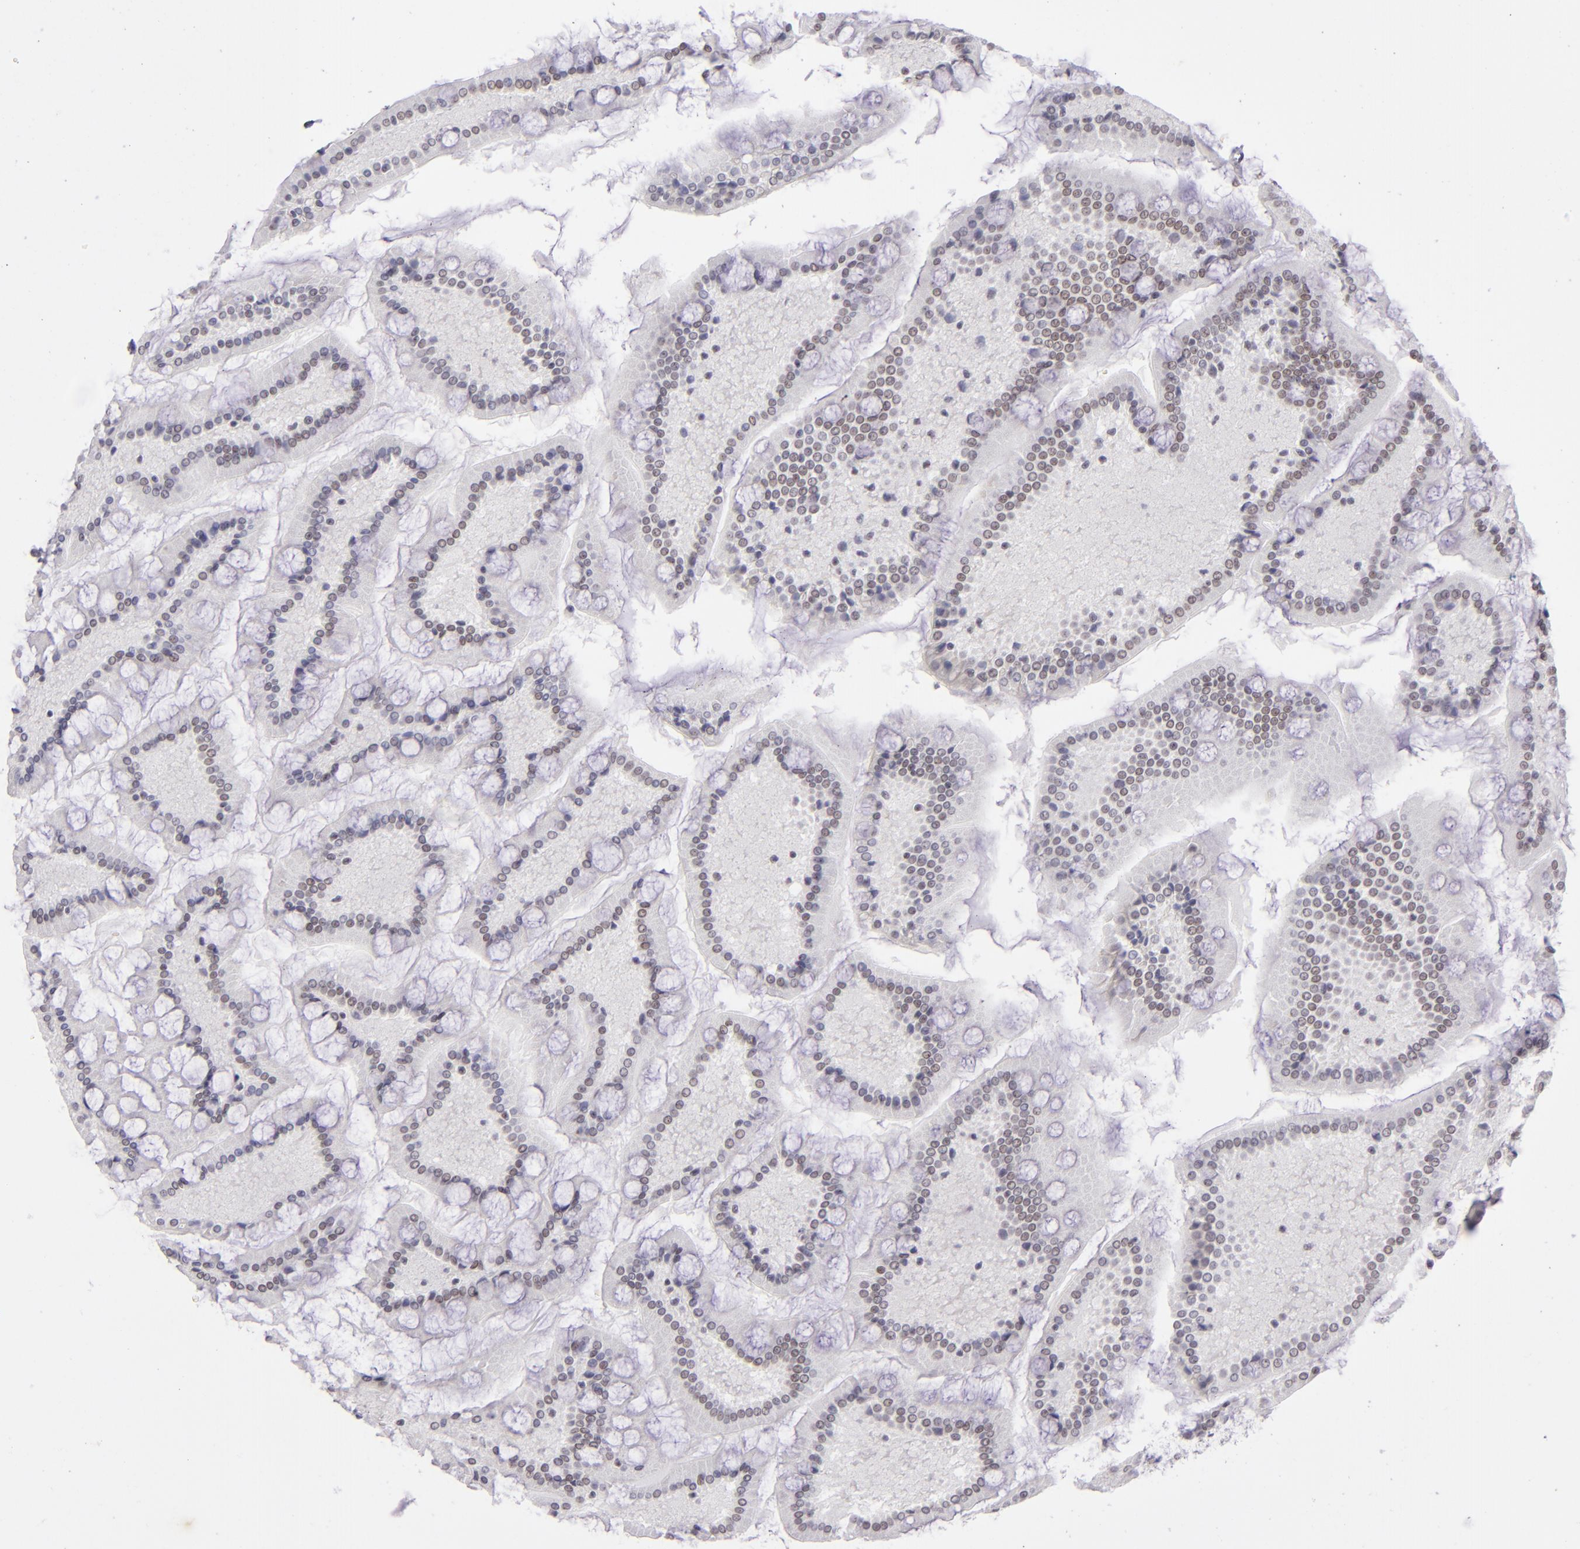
{"staining": {"intensity": "weak", "quantity": "<25%", "location": "nuclear"}, "tissue": "small intestine", "cell_type": "Glandular cells", "image_type": "normal", "snomed": [{"axis": "morphology", "description": "Normal tissue, NOS"}, {"axis": "topography", "description": "Small intestine"}], "caption": "Immunohistochemical staining of unremarkable small intestine reveals no significant staining in glandular cells. The staining is performed using DAB brown chromogen with nuclei counter-stained in using hematoxylin.", "gene": "TOP3A", "patient": {"sex": "male", "age": 41}}